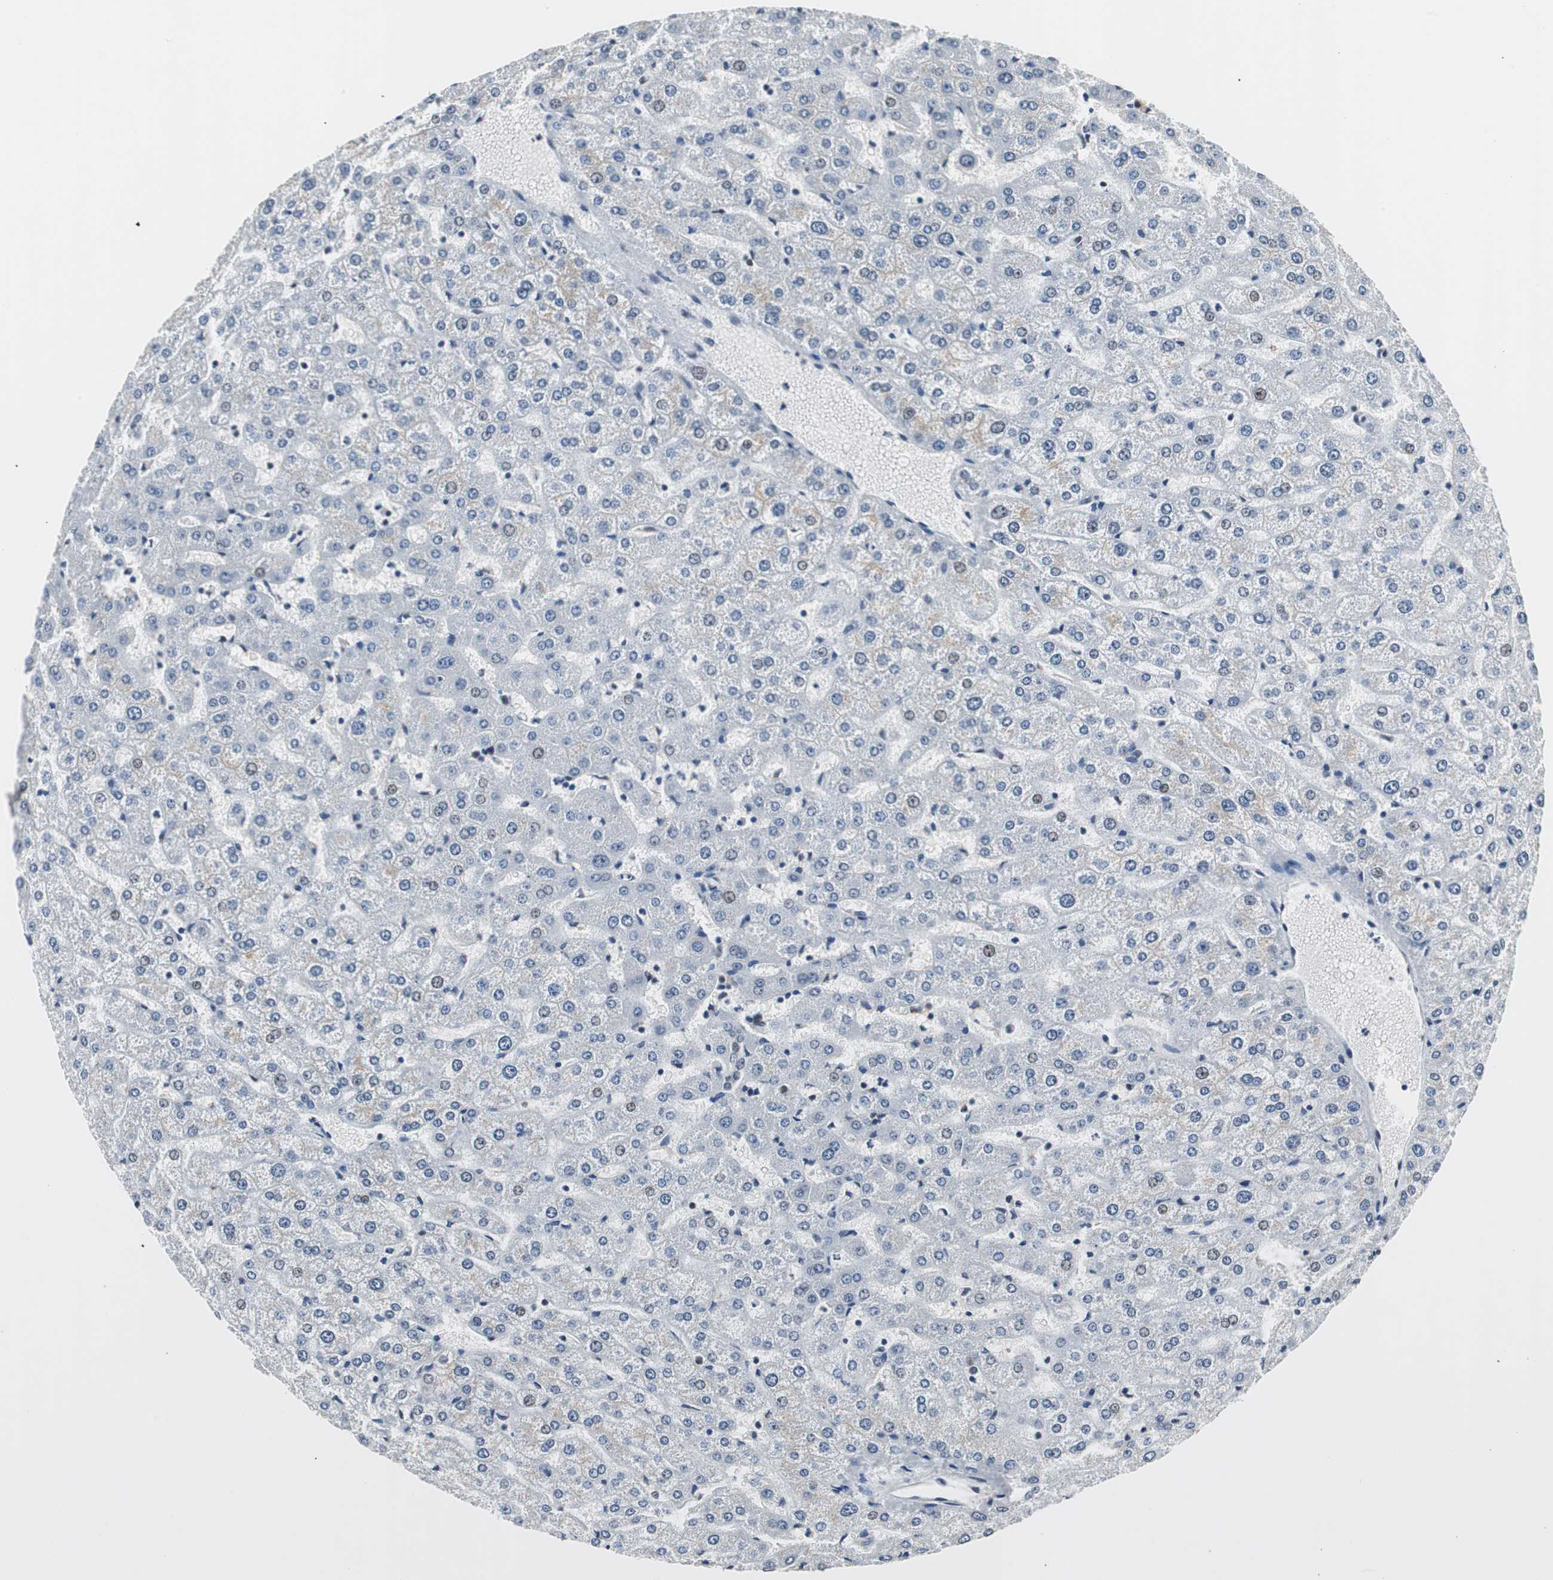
{"staining": {"intensity": "negative", "quantity": "none", "location": "none"}, "tissue": "liver", "cell_type": "Cholangiocytes", "image_type": "normal", "snomed": [{"axis": "morphology", "description": "Normal tissue, NOS"}, {"axis": "morphology", "description": "Fibrosis, NOS"}, {"axis": "topography", "description": "Liver"}], "caption": "DAB immunohistochemical staining of unremarkable liver exhibits no significant expression in cholangiocytes. (DAB immunohistochemistry with hematoxylin counter stain).", "gene": "TAF7", "patient": {"sex": "female", "age": 29}}